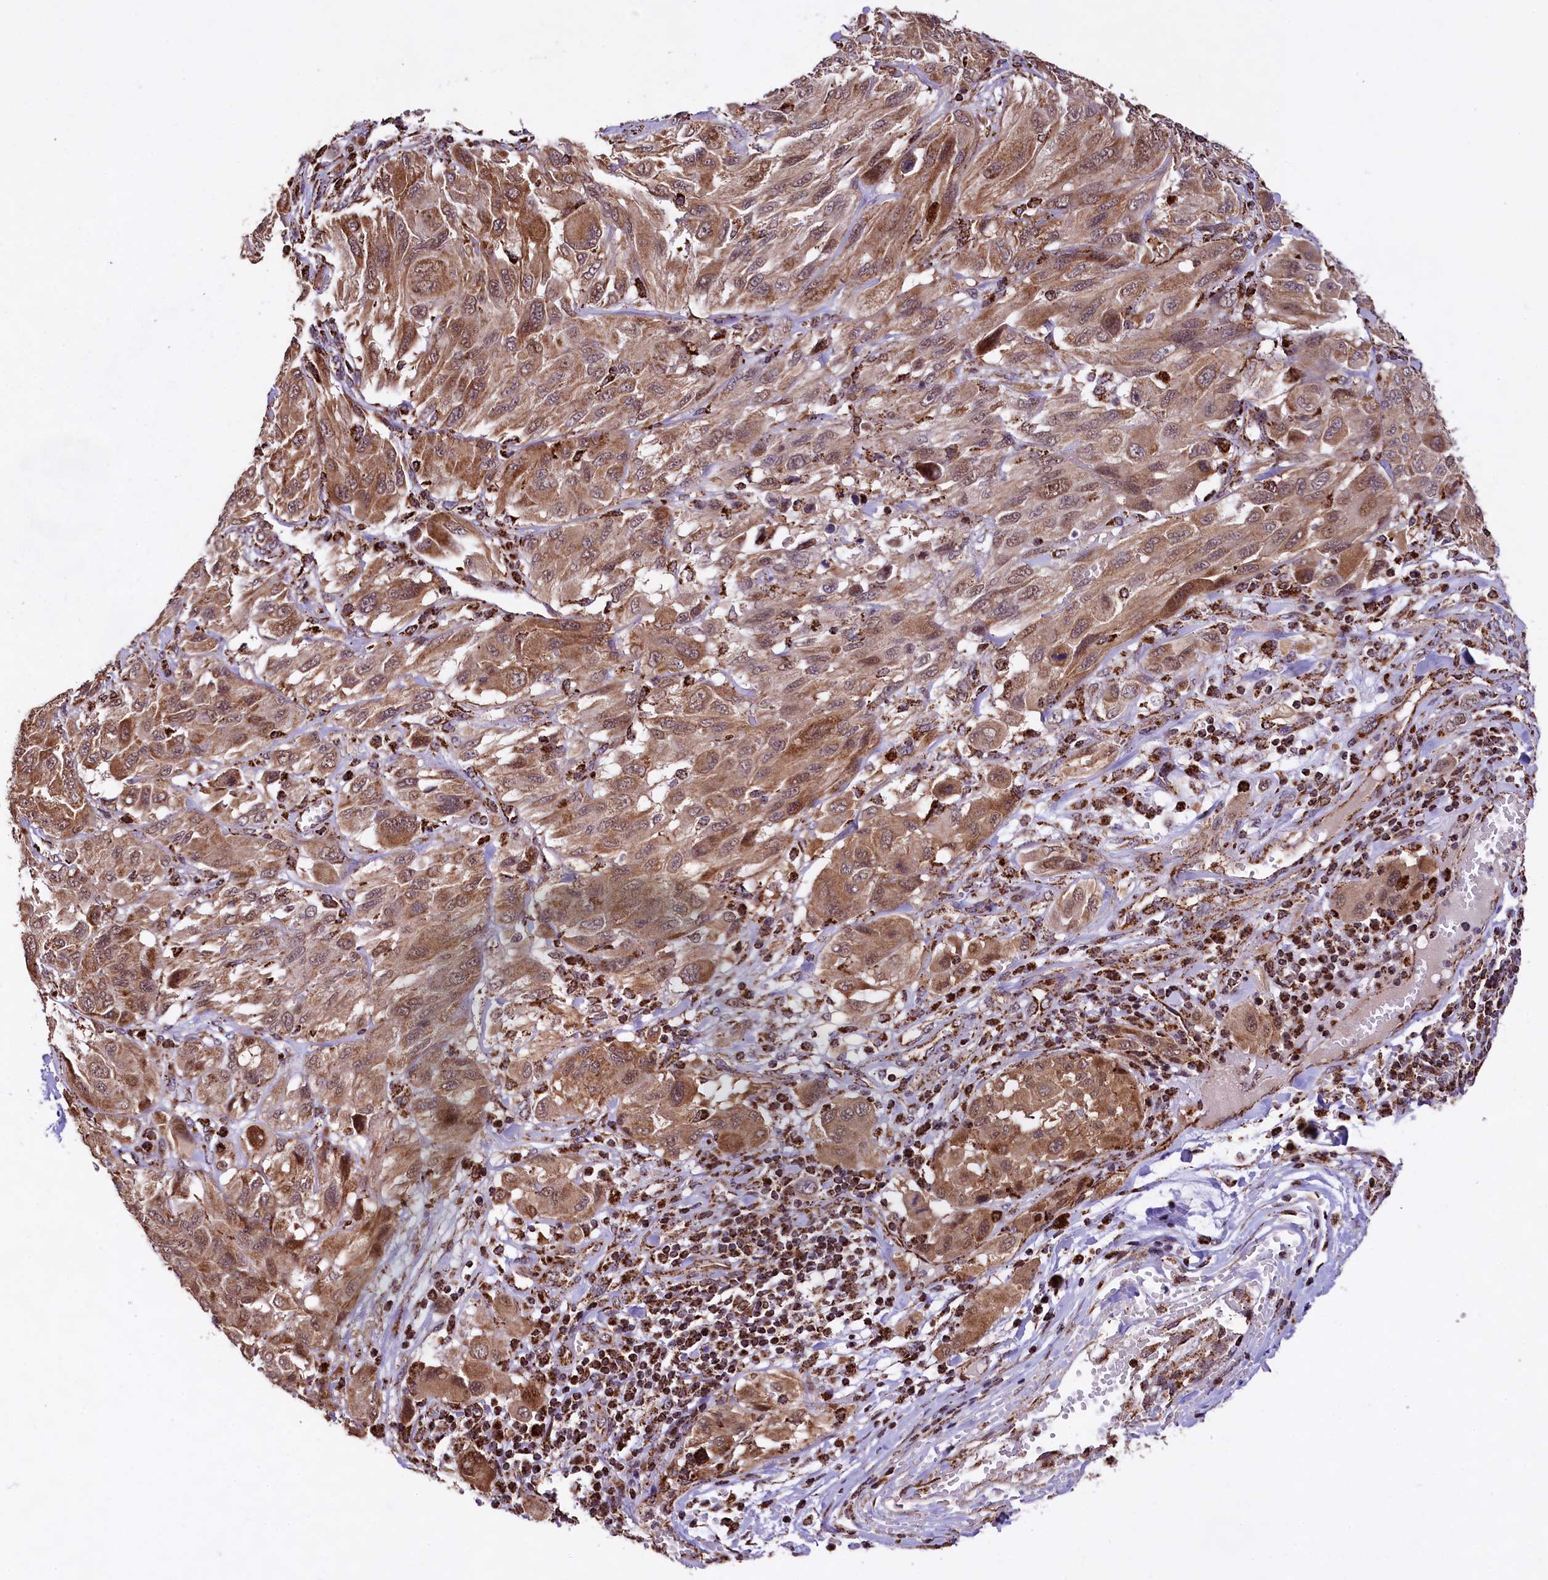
{"staining": {"intensity": "moderate", "quantity": ">75%", "location": "cytoplasmic/membranous"}, "tissue": "melanoma", "cell_type": "Tumor cells", "image_type": "cancer", "snomed": [{"axis": "morphology", "description": "Malignant melanoma, NOS"}, {"axis": "topography", "description": "Skin"}], "caption": "Immunohistochemical staining of melanoma shows medium levels of moderate cytoplasmic/membranous protein positivity in approximately >75% of tumor cells. (DAB = brown stain, brightfield microscopy at high magnification).", "gene": "KLC2", "patient": {"sex": "female", "age": 91}}